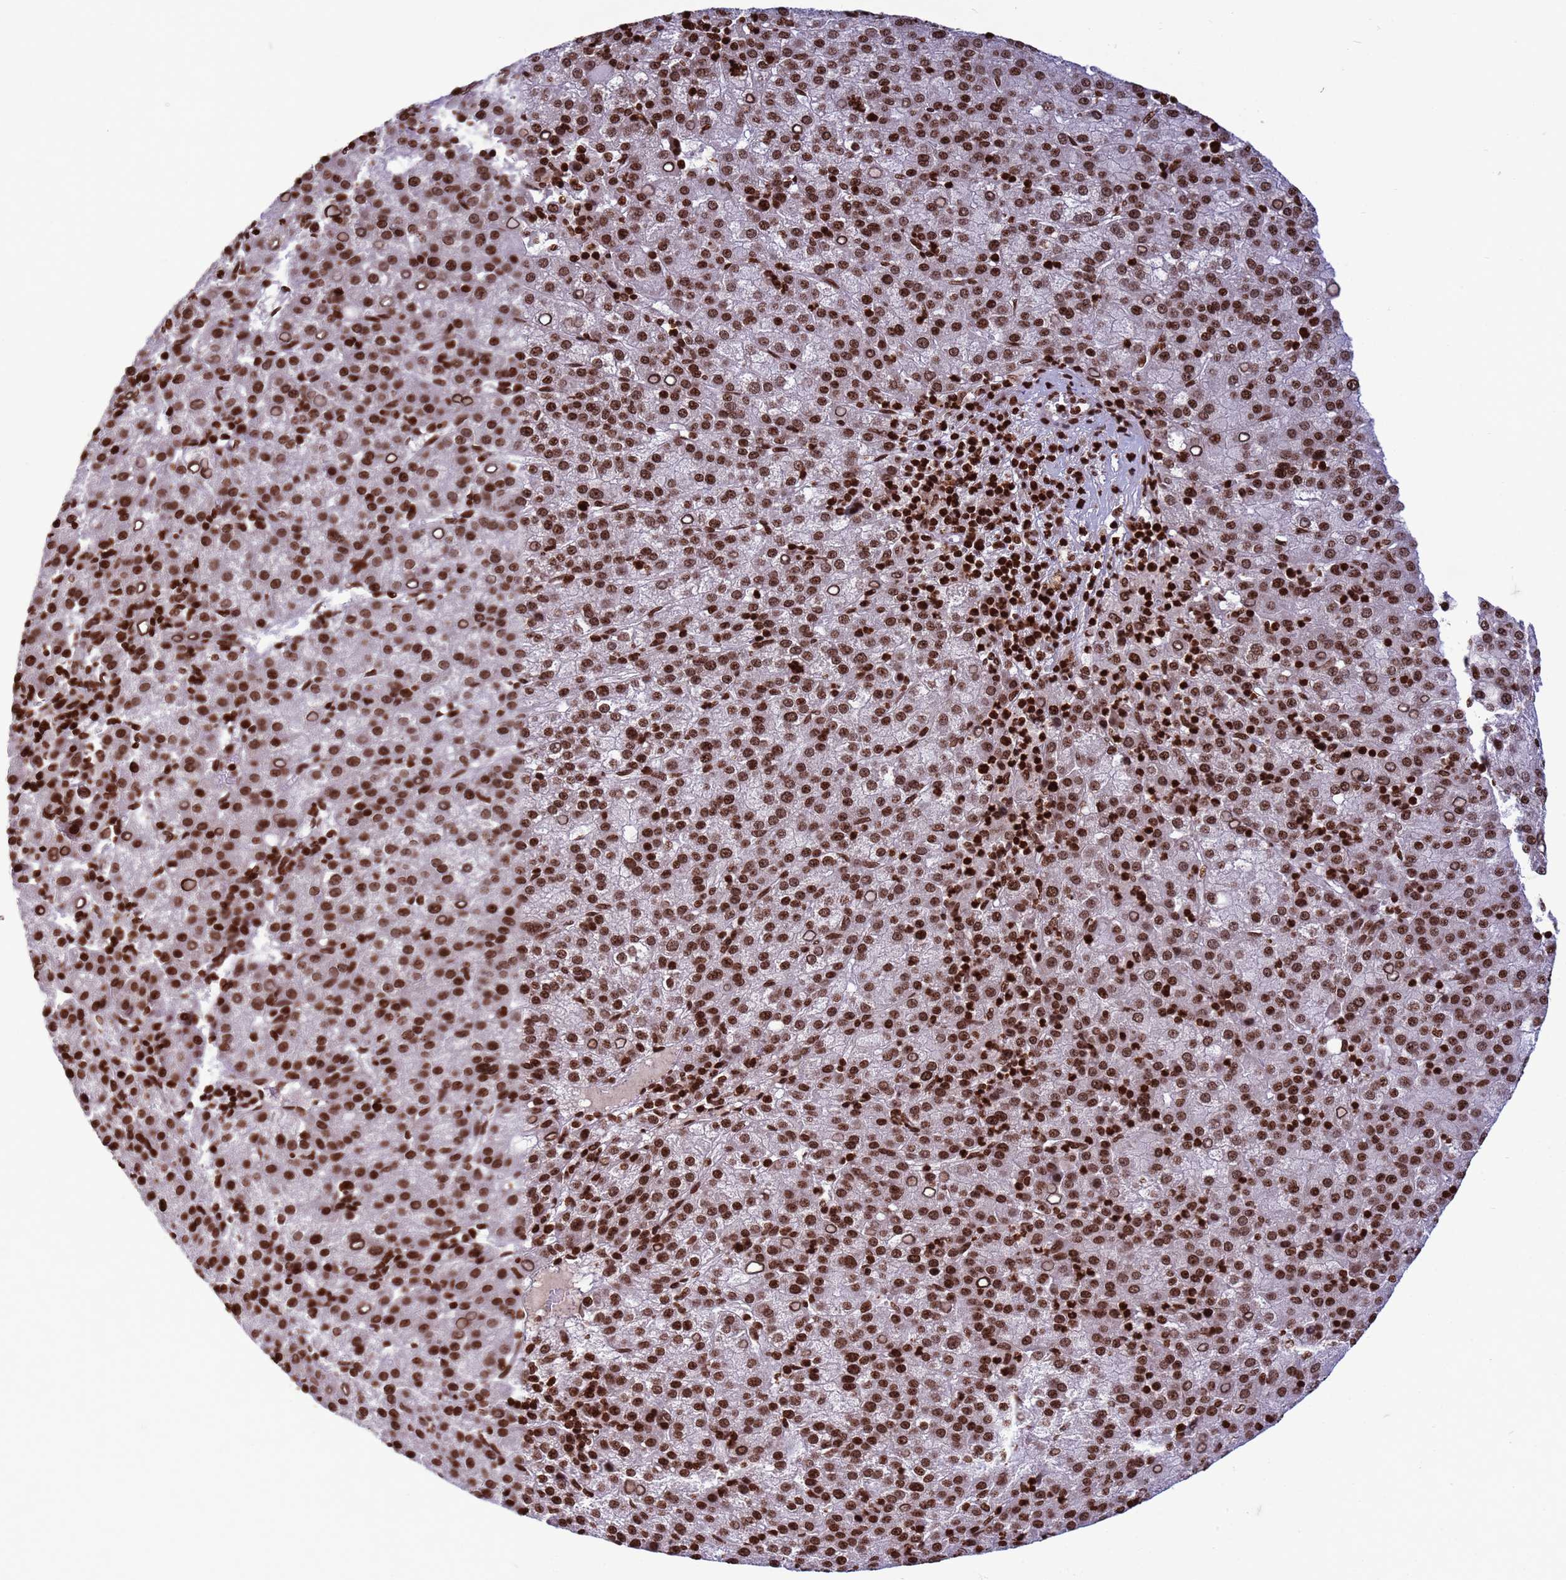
{"staining": {"intensity": "strong", "quantity": ">75%", "location": "nuclear"}, "tissue": "liver cancer", "cell_type": "Tumor cells", "image_type": "cancer", "snomed": [{"axis": "morphology", "description": "Carcinoma, Hepatocellular, NOS"}, {"axis": "topography", "description": "Liver"}], "caption": "Brown immunohistochemical staining in human liver cancer (hepatocellular carcinoma) shows strong nuclear staining in about >75% of tumor cells.", "gene": "H3-3B", "patient": {"sex": "female", "age": 58}}